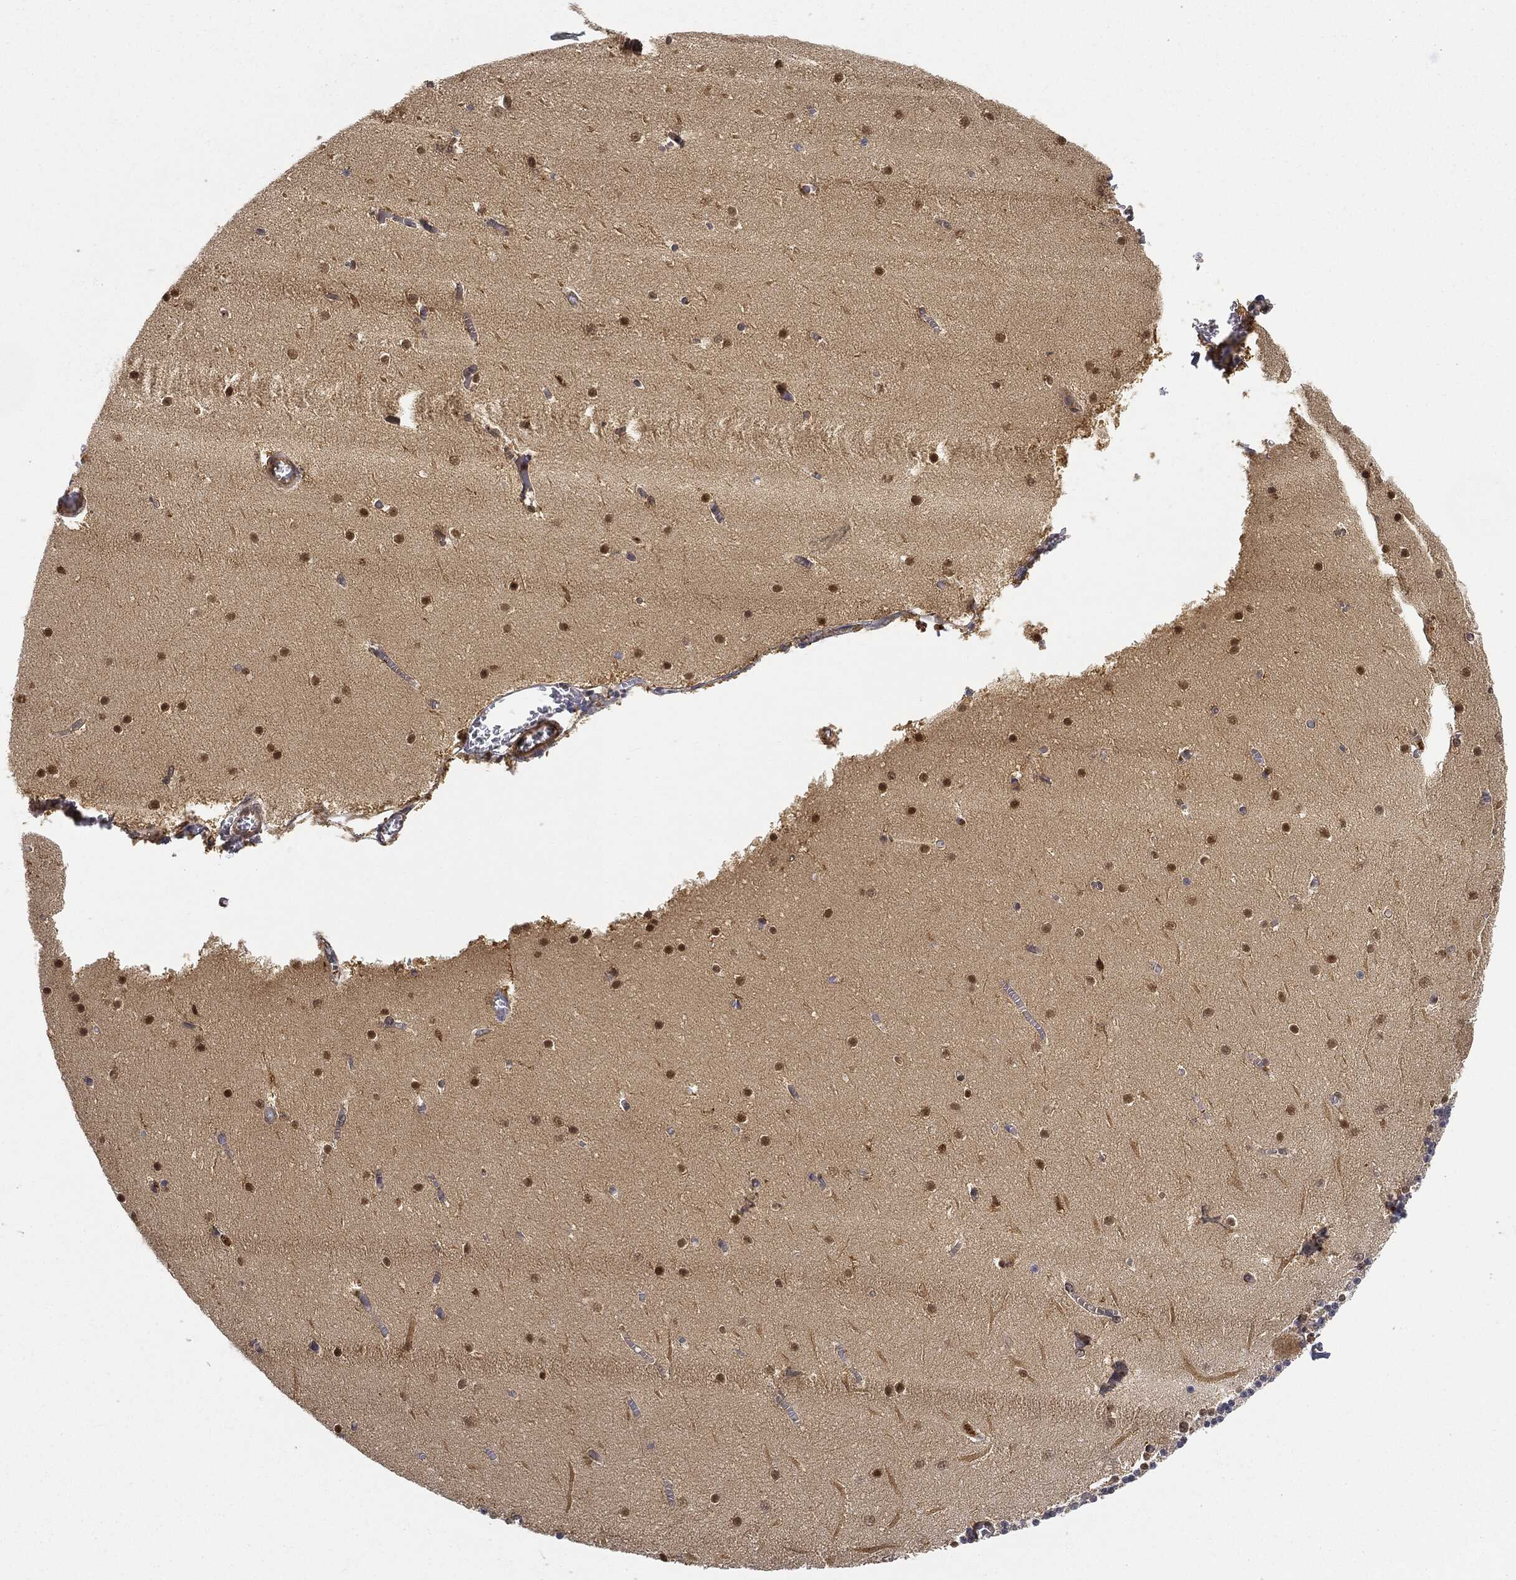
{"staining": {"intensity": "strong", "quantity": "<25%", "location": "nuclear"}, "tissue": "cerebellum", "cell_type": "Cells in granular layer", "image_type": "normal", "snomed": [{"axis": "morphology", "description": "Normal tissue, NOS"}, {"axis": "topography", "description": "Cerebellum"}], "caption": "The immunohistochemical stain shows strong nuclear staining in cells in granular layer of benign cerebellum. Immunohistochemistry stains the protein in brown and the nuclei are stained blue.", "gene": "WDR1", "patient": {"sex": "female", "age": 28}}